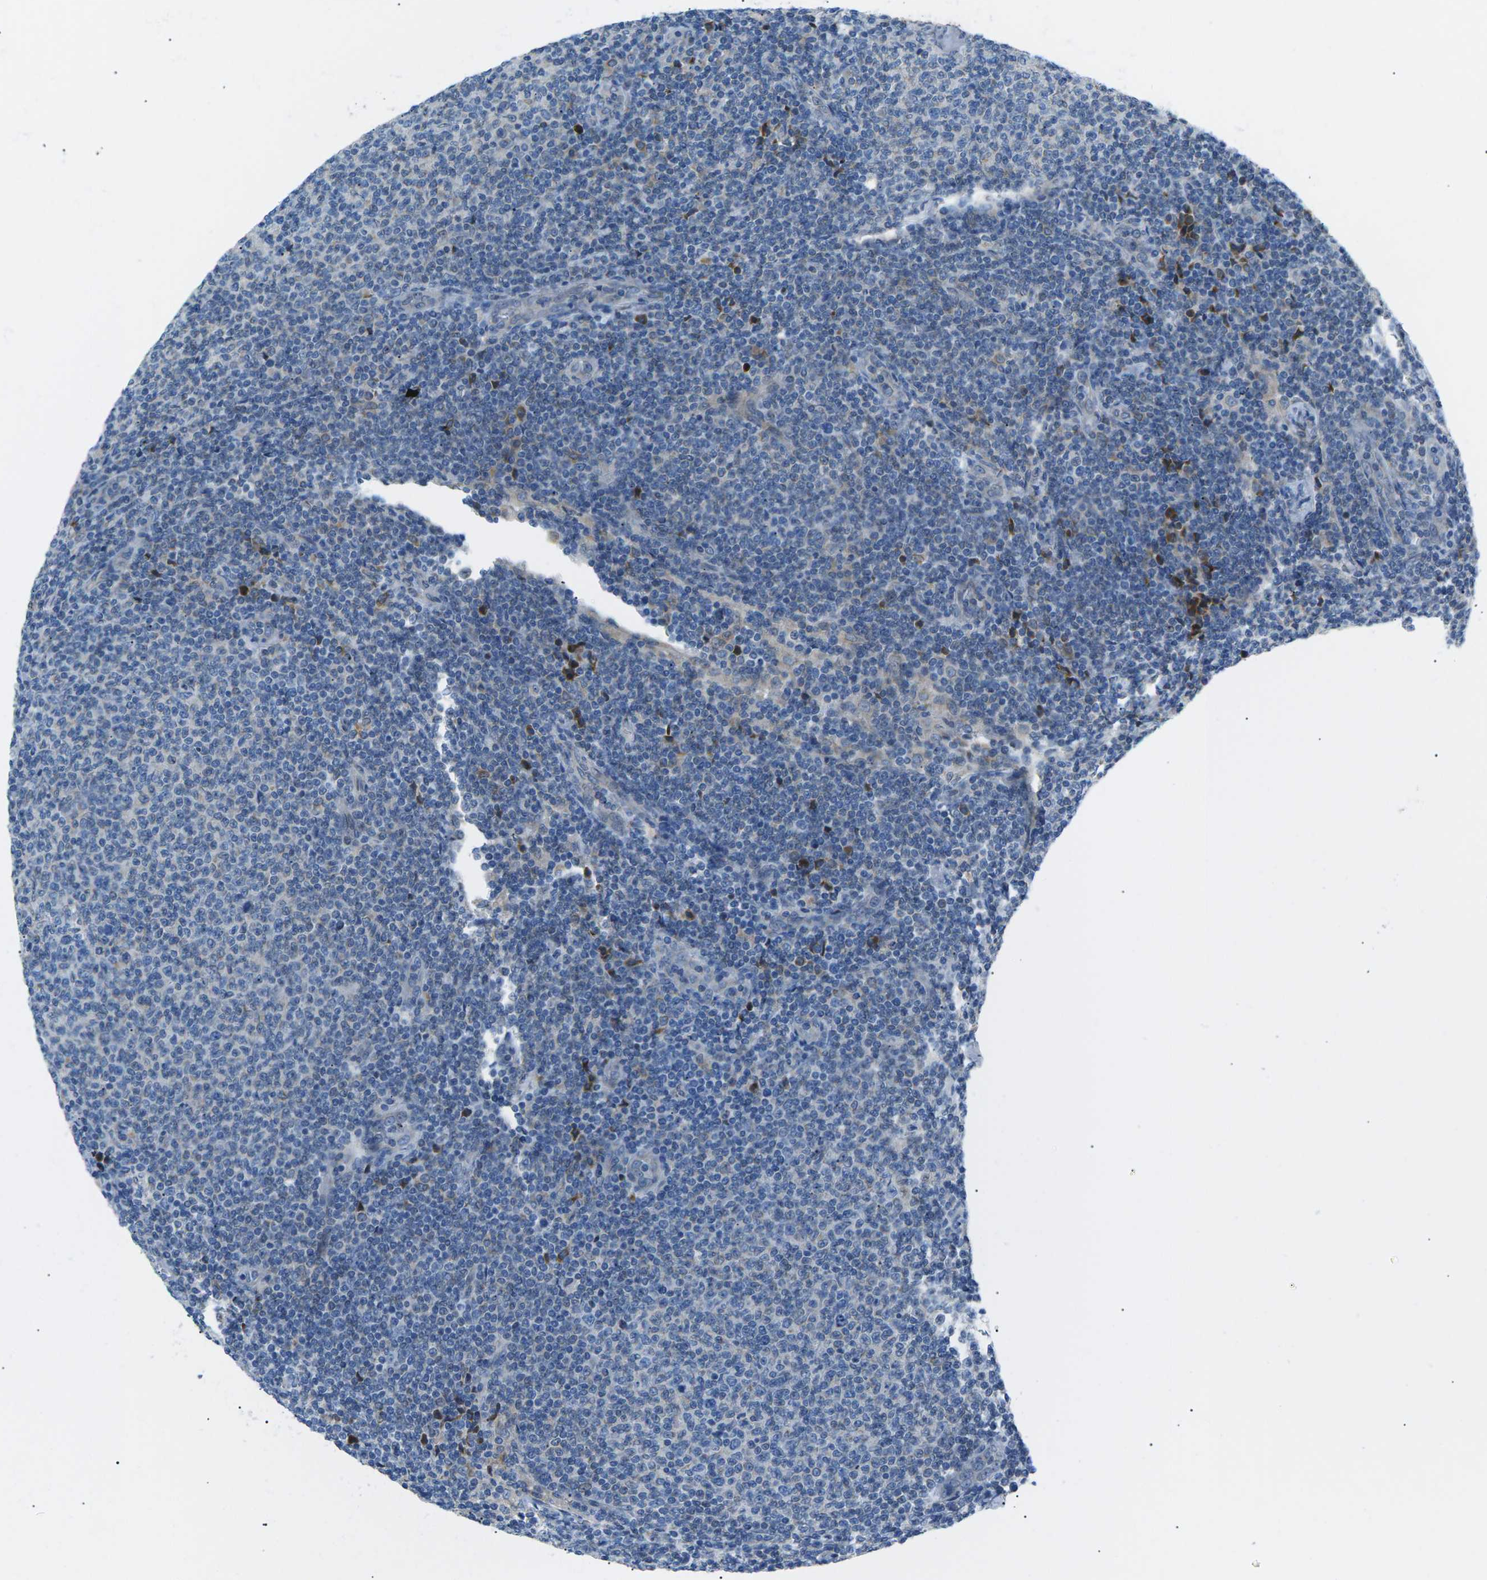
{"staining": {"intensity": "negative", "quantity": "none", "location": "none"}, "tissue": "lymphoma", "cell_type": "Tumor cells", "image_type": "cancer", "snomed": [{"axis": "morphology", "description": "Malignant lymphoma, non-Hodgkin's type, Low grade"}, {"axis": "topography", "description": "Lymph node"}], "caption": "A micrograph of human low-grade malignant lymphoma, non-Hodgkin's type is negative for staining in tumor cells. (DAB immunohistochemistry, high magnification).", "gene": "ZDHHC24", "patient": {"sex": "male", "age": 66}}